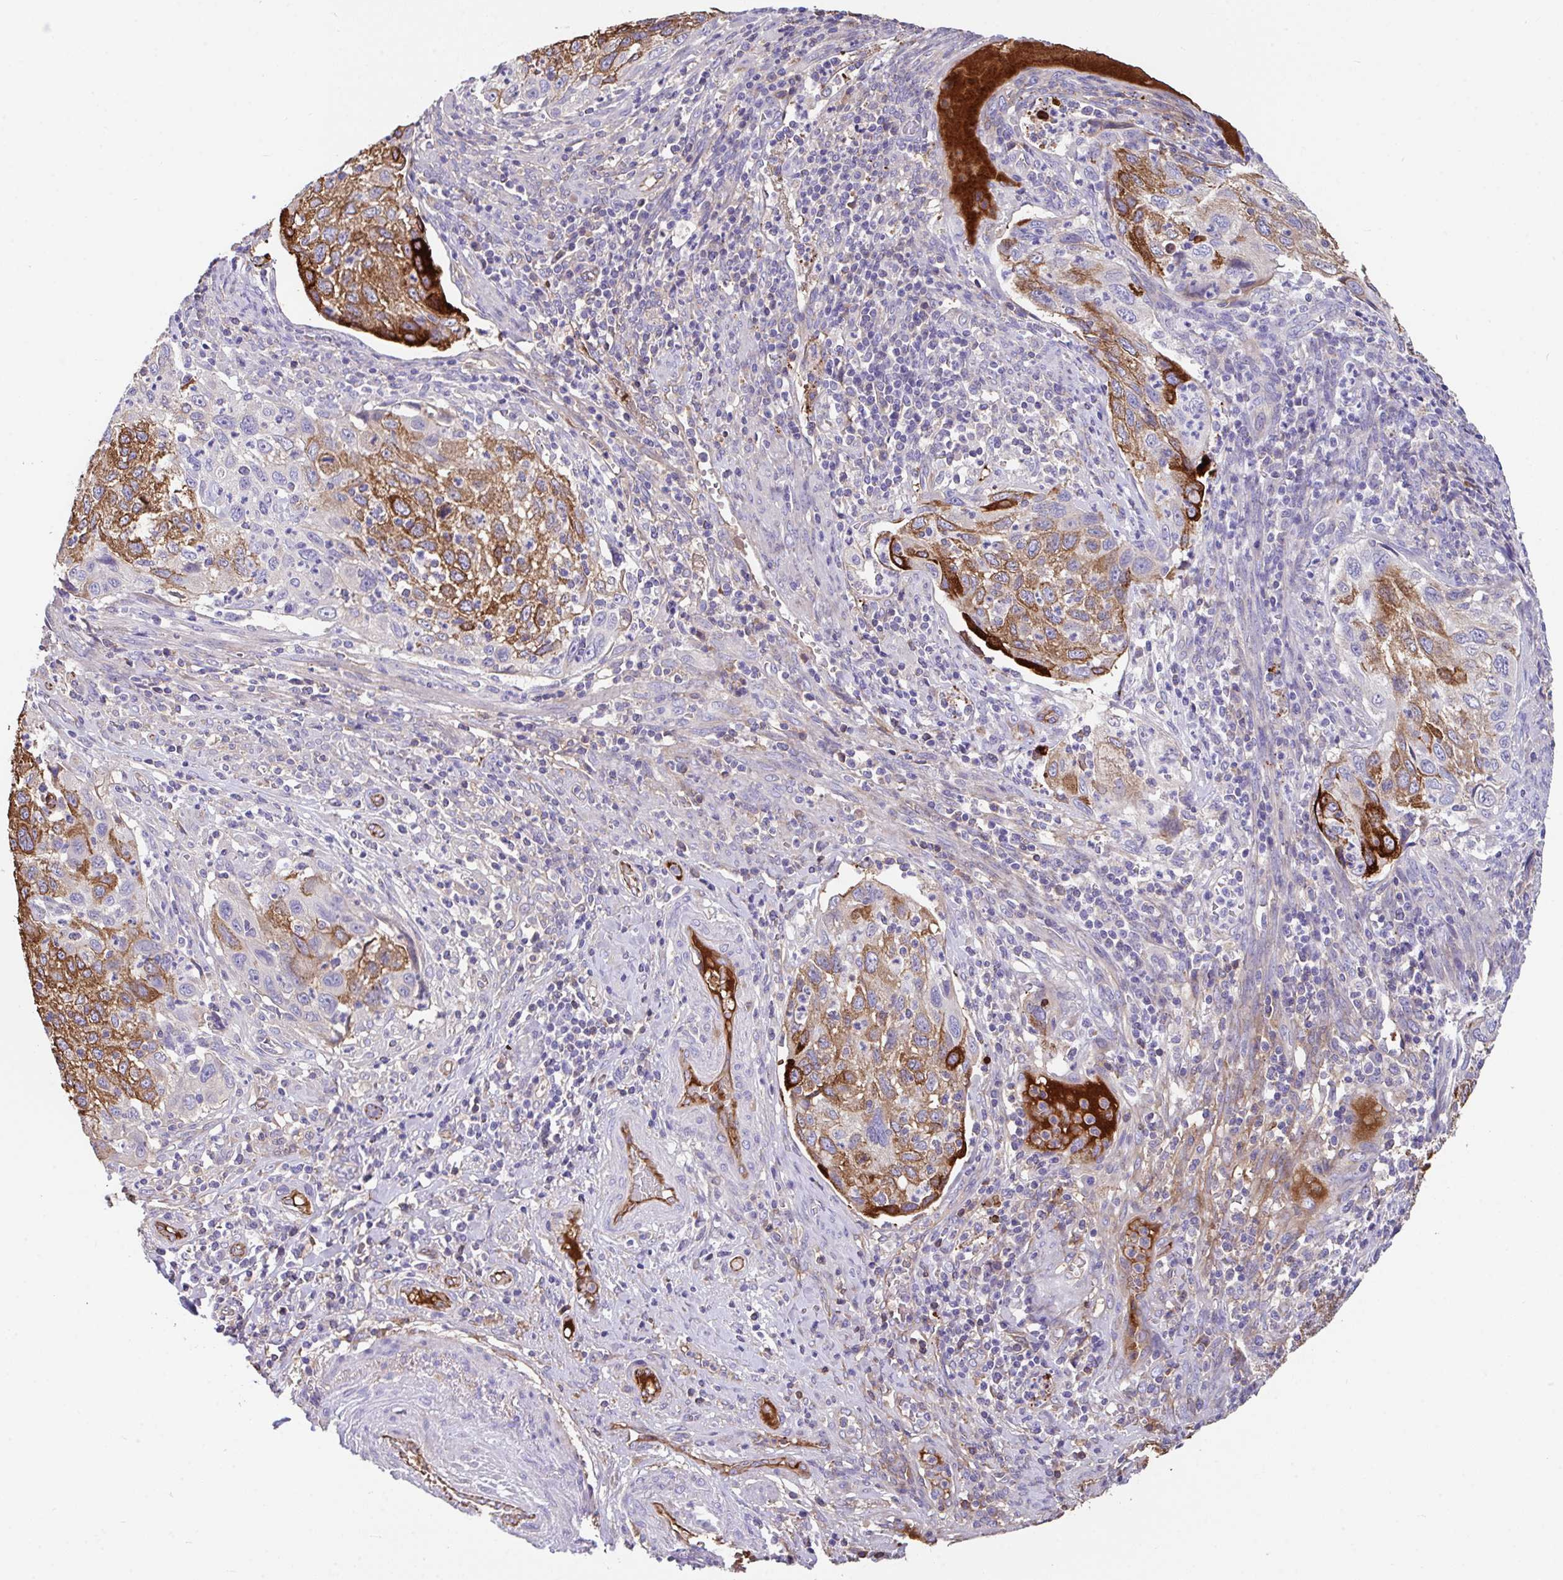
{"staining": {"intensity": "strong", "quantity": "25%-75%", "location": "cytoplasmic/membranous"}, "tissue": "cervical cancer", "cell_type": "Tumor cells", "image_type": "cancer", "snomed": [{"axis": "morphology", "description": "Squamous cell carcinoma, NOS"}, {"axis": "topography", "description": "Cervix"}], "caption": "High-magnification brightfield microscopy of cervical cancer (squamous cell carcinoma) stained with DAB (brown) and counterstained with hematoxylin (blue). tumor cells exhibit strong cytoplasmic/membranous positivity is appreciated in about25%-75% of cells.", "gene": "ZNF813", "patient": {"sex": "female", "age": 70}}